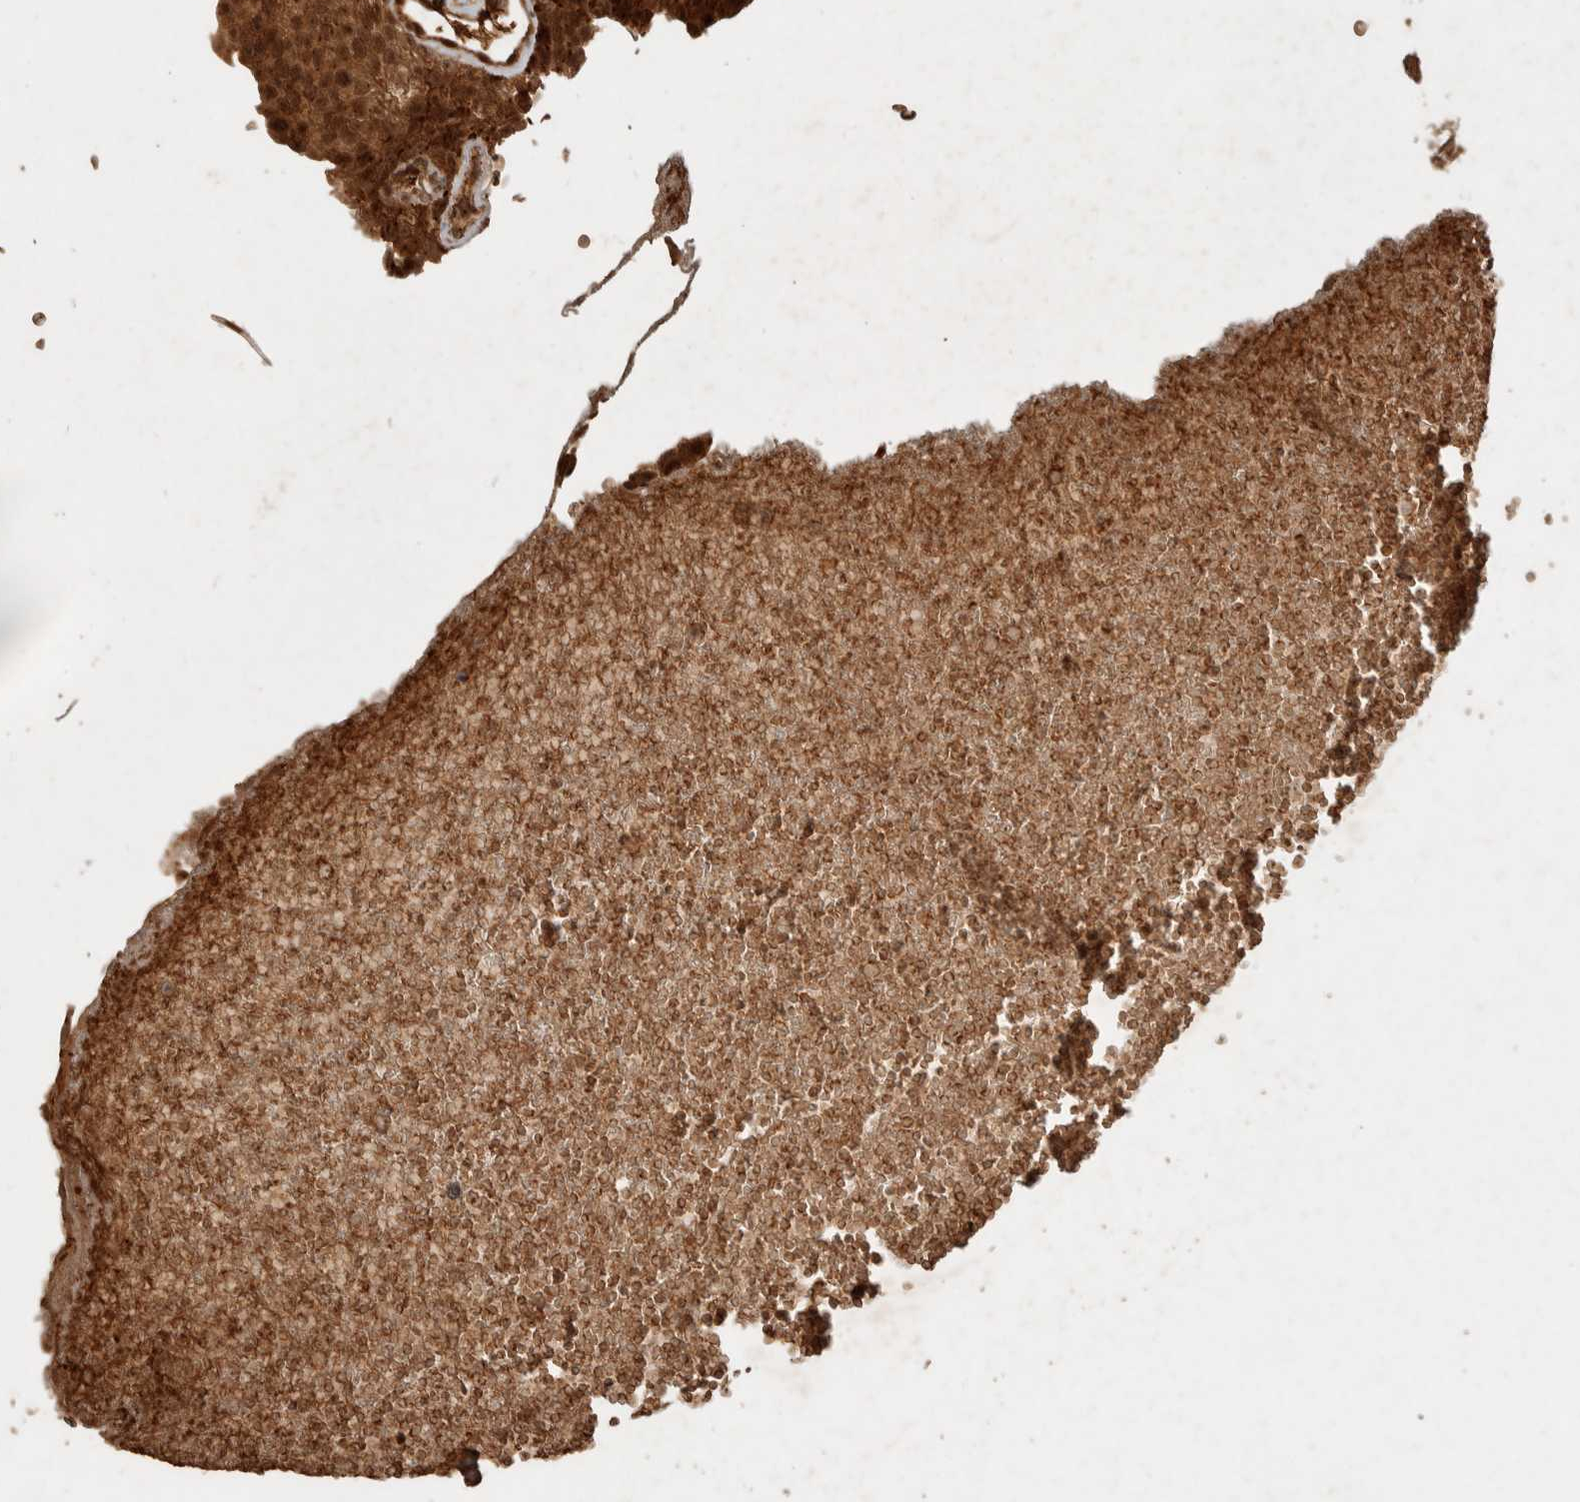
{"staining": {"intensity": "strong", "quantity": ">75%", "location": "cytoplasmic/membranous,nuclear"}, "tissue": "urothelial cancer", "cell_type": "Tumor cells", "image_type": "cancer", "snomed": [{"axis": "morphology", "description": "Urothelial carcinoma, Low grade"}, {"axis": "topography", "description": "Urinary bladder"}], "caption": "Immunohistochemistry (IHC) of urothelial cancer displays high levels of strong cytoplasmic/membranous and nuclear positivity in approximately >75% of tumor cells.", "gene": "CNTROB", "patient": {"sex": "male", "age": 78}}